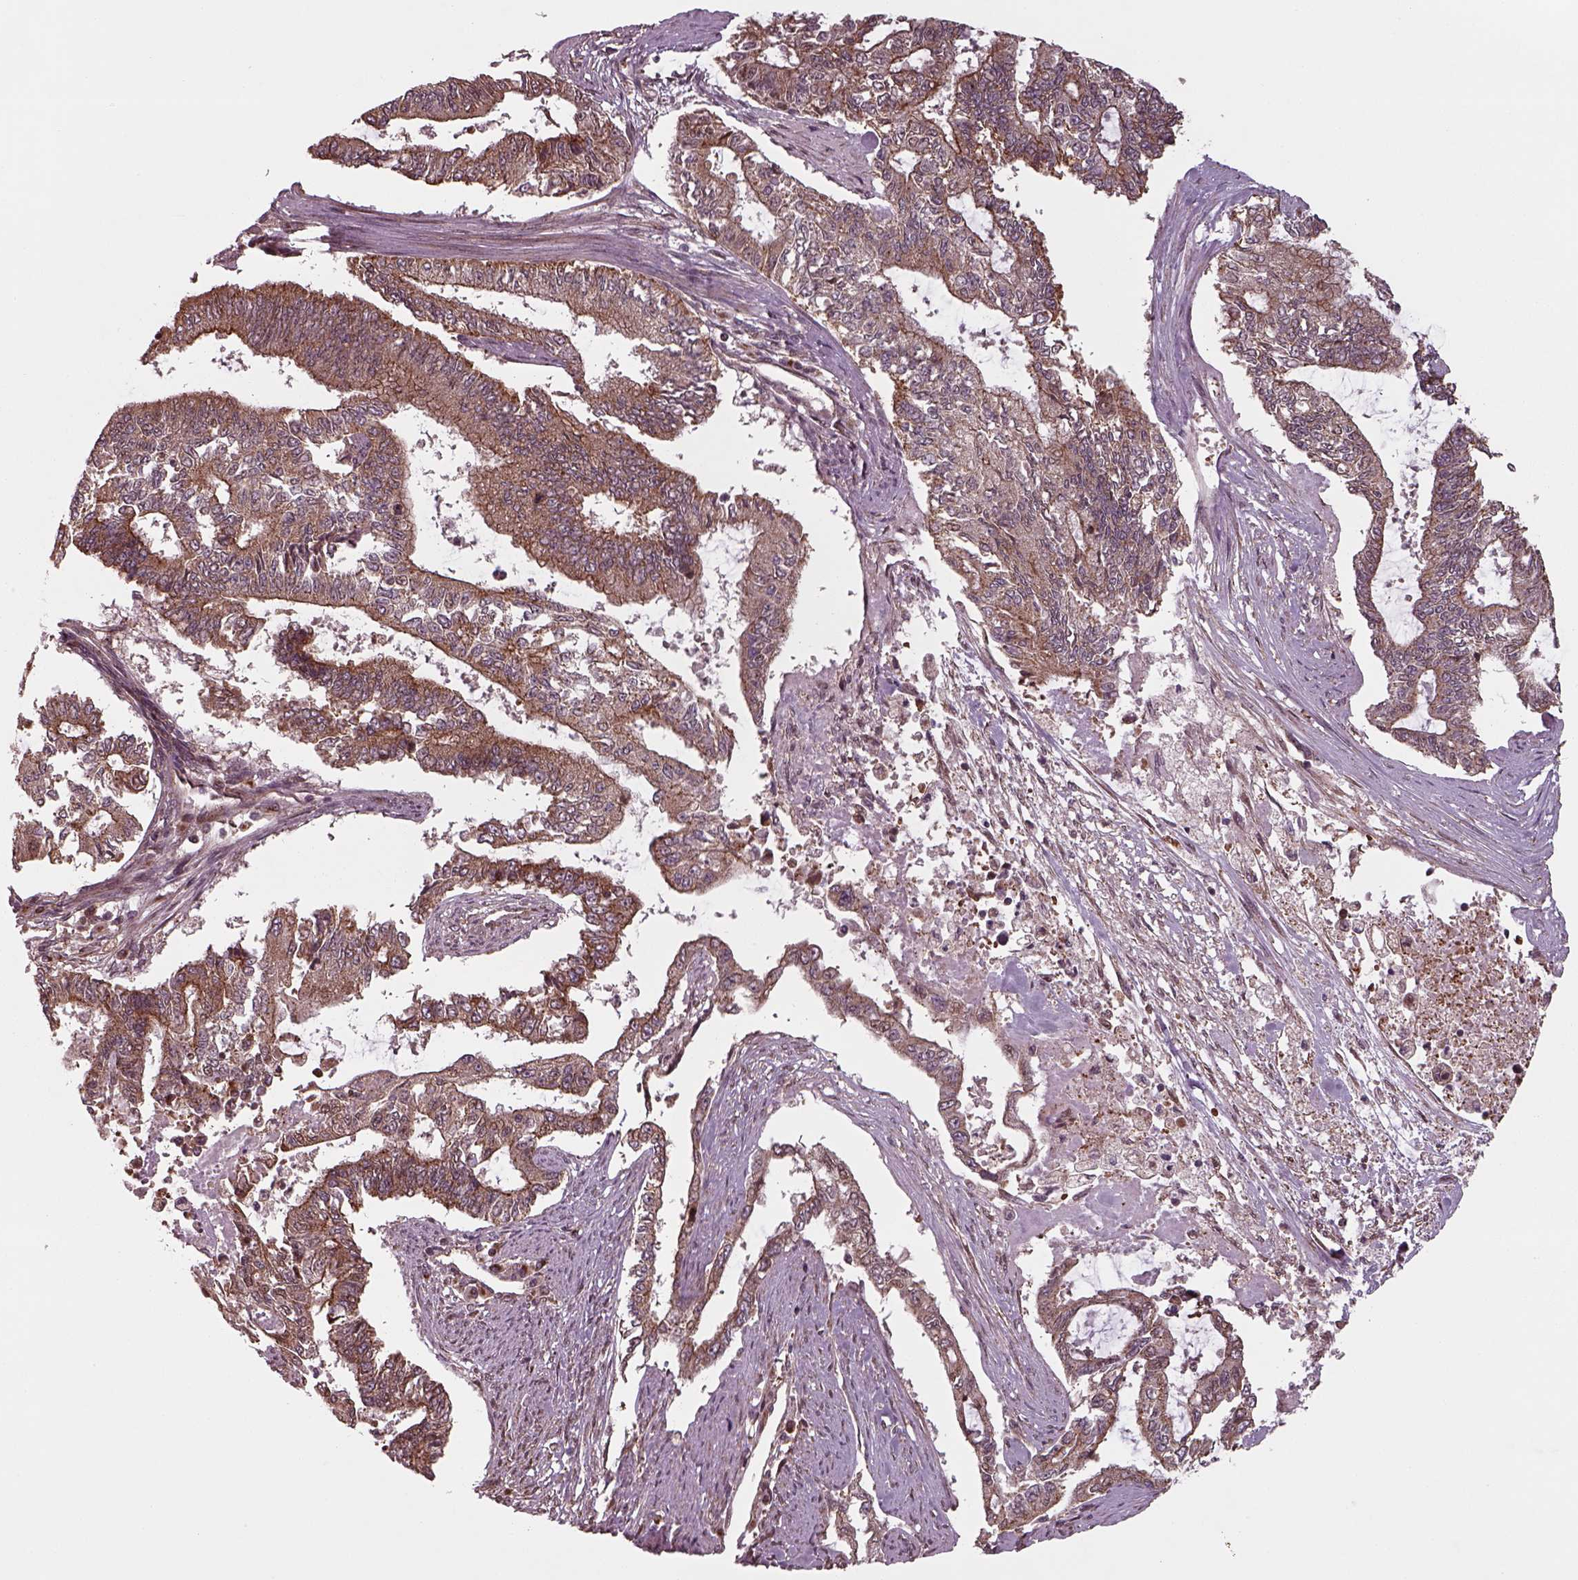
{"staining": {"intensity": "moderate", "quantity": ">75%", "location": "cytoplasmic/membranous"}, "tissue": "endometrial cancer", "cell_type": "Tumor cells", "image_type": "cancer", "snomed": [{"axis": "morphology", "description": "Adenocarcinoma, NOS"}, {"axis": "topography", "description": "Uterus"}], "caption": "The histopathology image shows a brown stain indicating the presence of a protein in the cytoplasmic/membranous of tumor cells in endometrial cancer.", "gene": "CHMP3", "patient": {"sex": "female", "age": 59}}